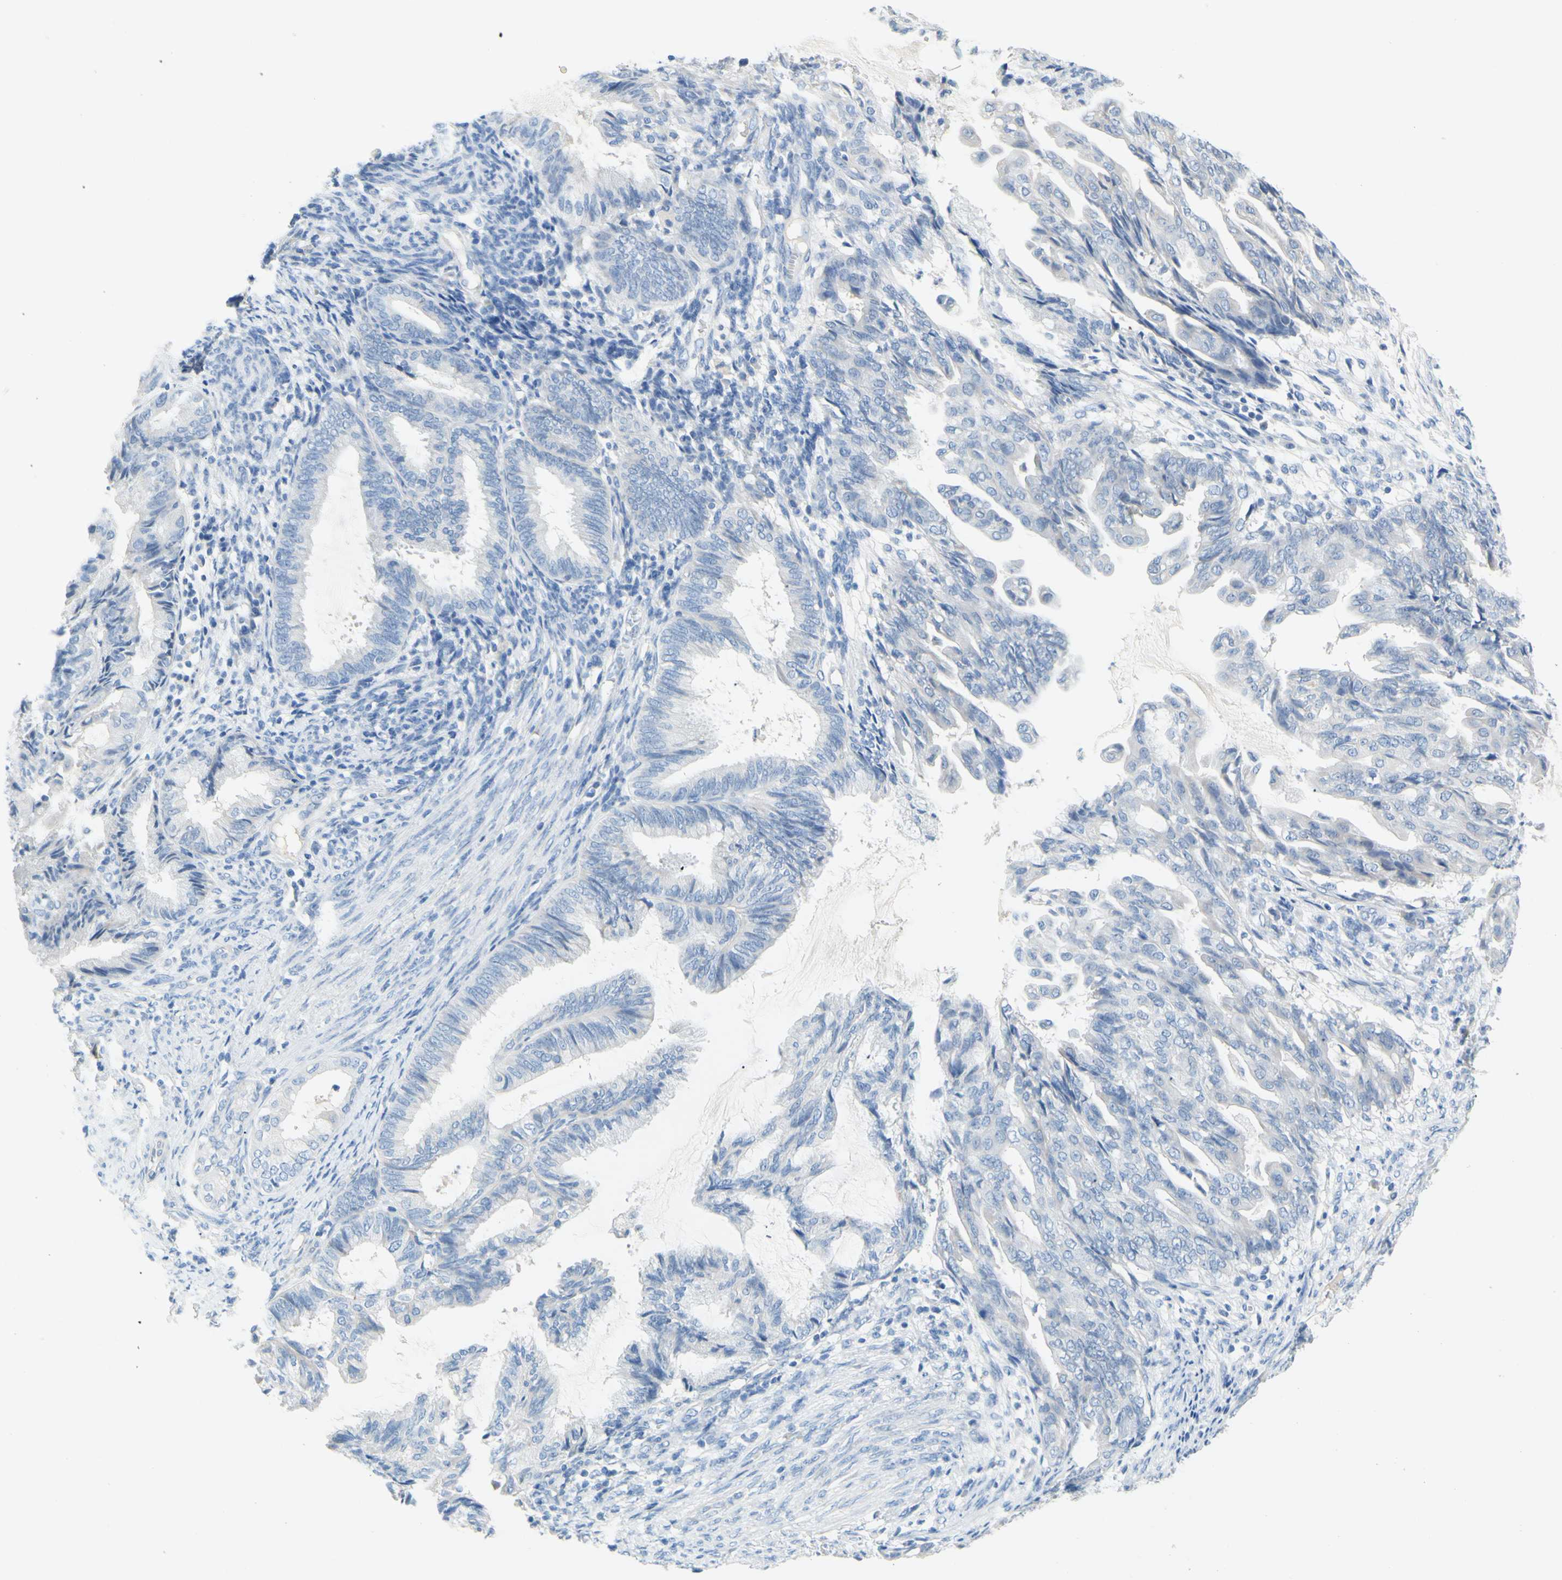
{"staining": {"intensity": "negative", "quantity": "none", "location": "none"}, "tissue": "endometrial cancer", "cell_type": "Tumor cells", "image_type": "cancer", "snomed": [{"axis": "morphology", "description": "Adenocarcinoma, NOS"}, {"axis": "topography", "description": "Endometrium"}], "caption": "There is no significant positivity in tumor cells of adenocarcinoma (endometrial).", "gene": "SLC1A2", "patient": {"sex": "female", "age": 86}}